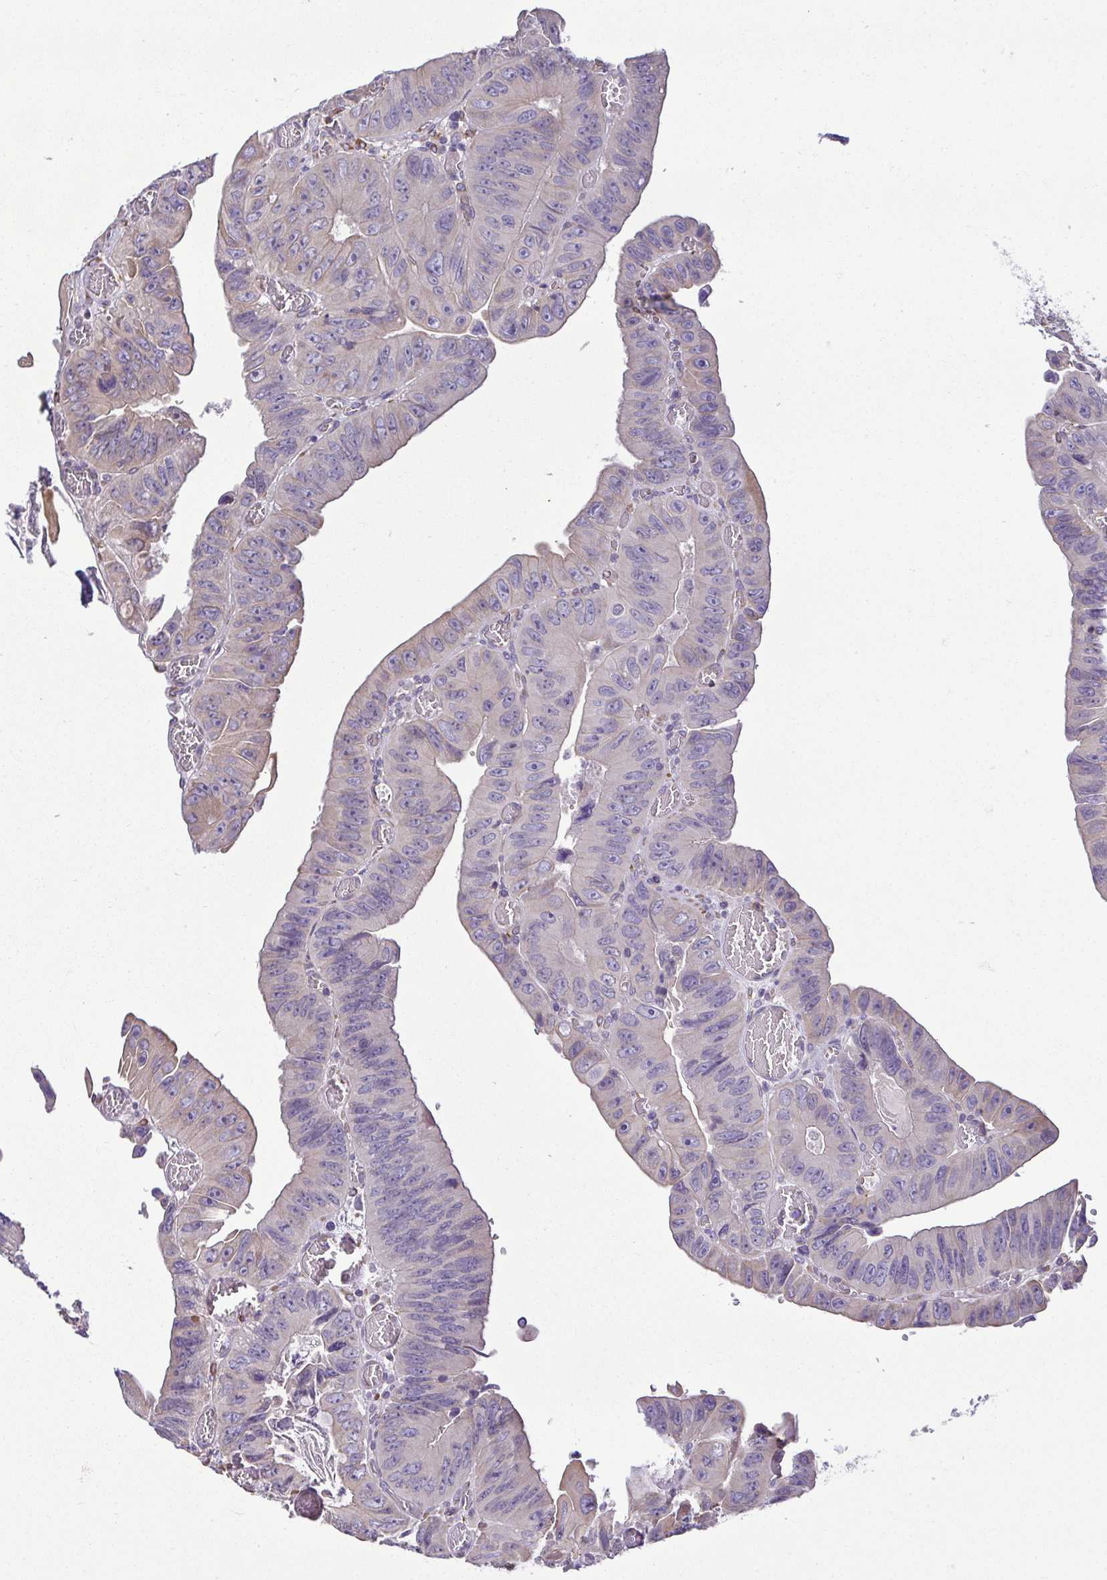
{"staining": {"intensity": "negative", "quantity": "none", "location": "none"}, "tissue": "colorectal cancer", "cell_type": "Tumor cells", "image_type": "cancer", "snomed": [{"axis": "morphology", "description": "Adenocarcinoma, NOS"}, {"axis": "topography", "description": "Colon"}], "caption": "Immunohistochemical staining of adenocarcinoma (colorectal) displays no significant expression in tumor cells.", "gene": "MYL10", "patient": {"sex": "female", "age": 84}}